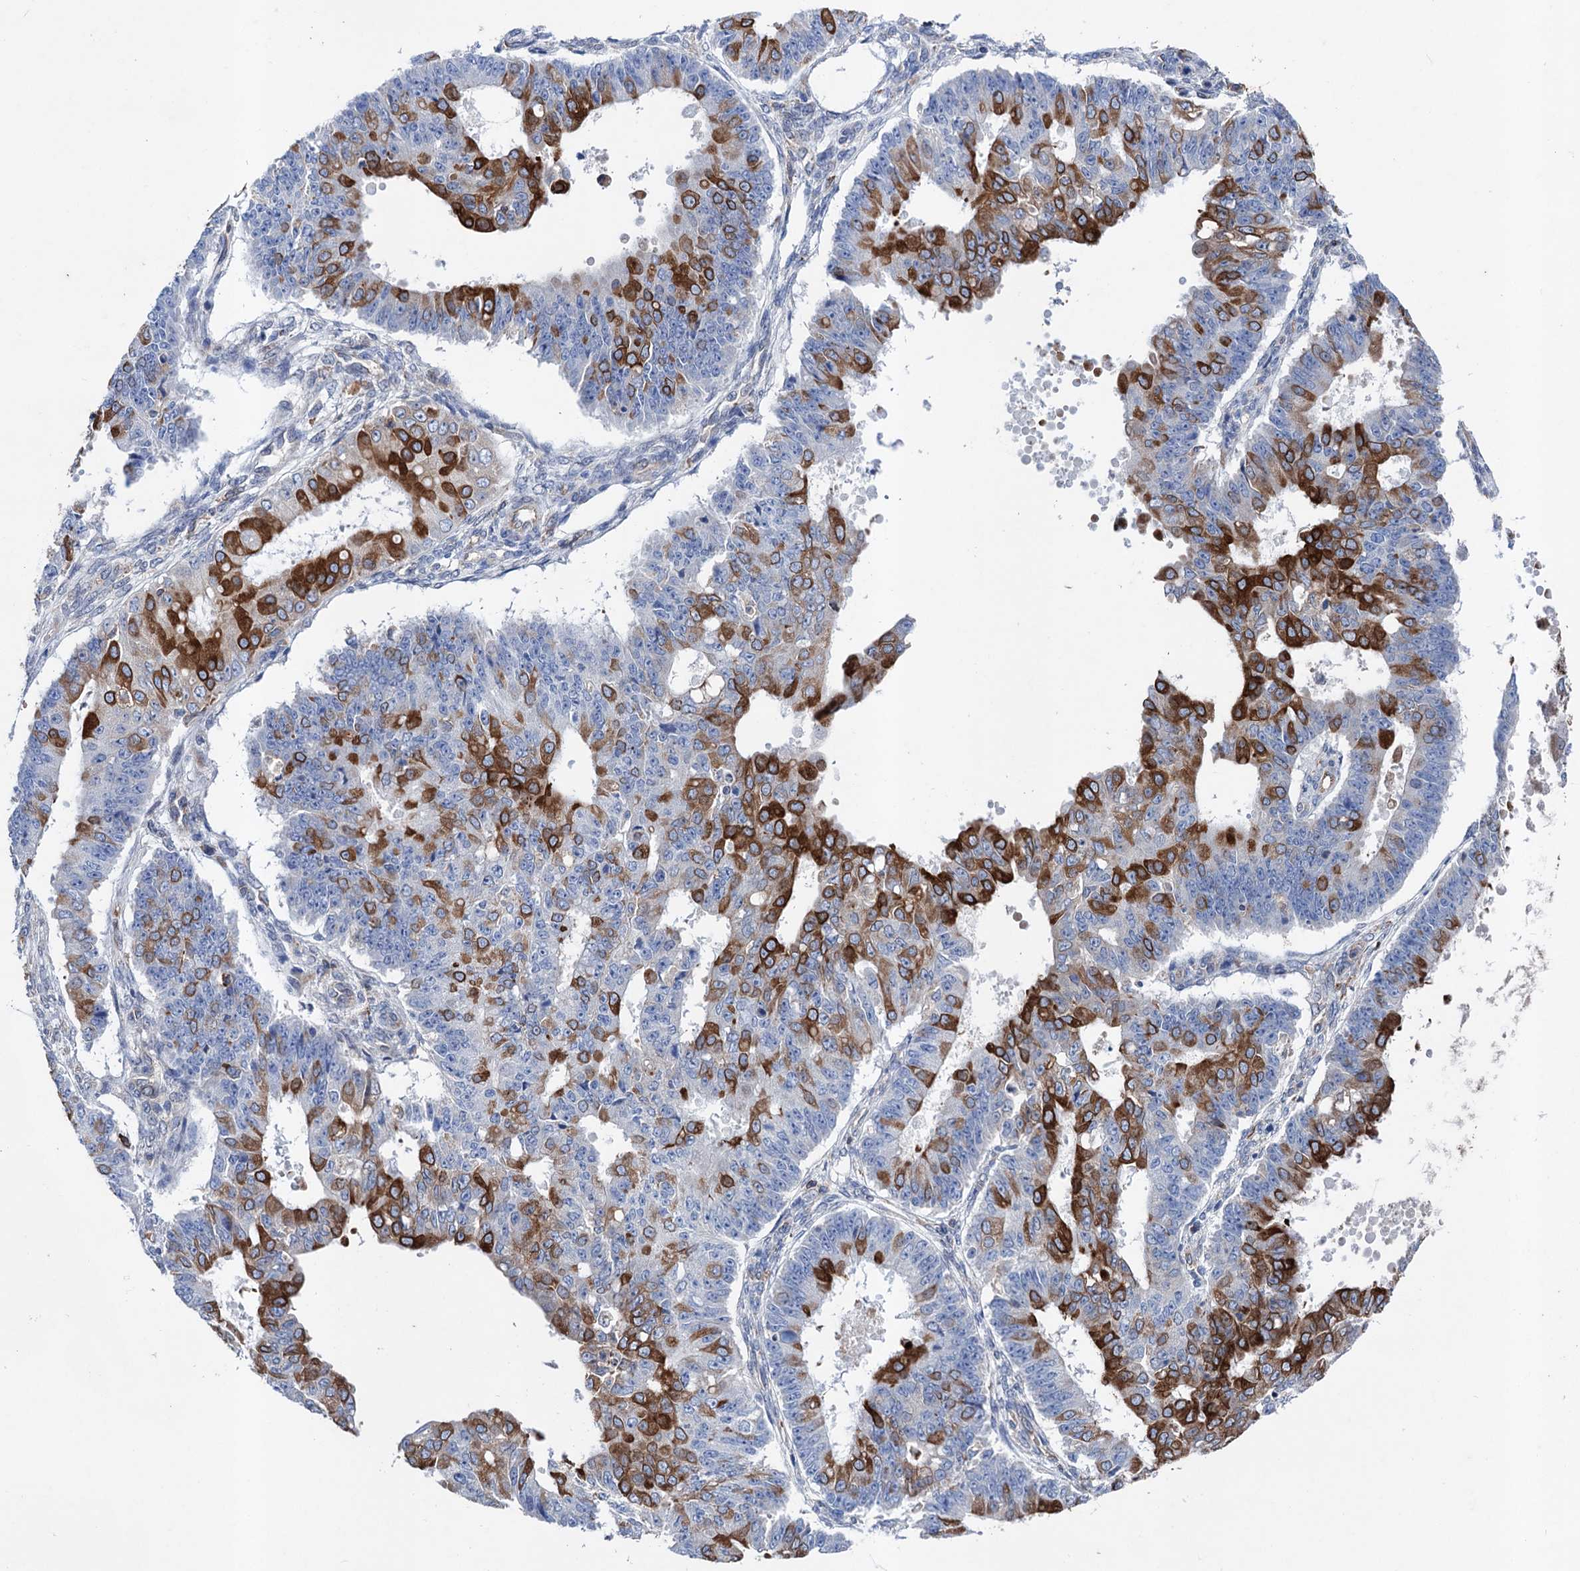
{"staining": {"intensity": "strong", "quantity": "<25%", "location": "cytoplasmic/membranous"}, "tissue": "ovarian cancer", "cell_type": "Tumor cells", "image_type": "cancer", "snomed": [{"axis": "morphology", "description": "Carcinoma, endometroid"}, {"axis": "topography", "description": "Appendix"}, {"axis": "topography", "description": "Ovary"}], "caption": "High-magnification brightfield microscopy of ovarian cancer (endometroid carcinoma) stained with DAB (3,3'-diaminobenzidine) (brown) and counterstained with hematoxylin (blue). tumor cells exhibit strong cytoplasmic/membranous staining is seen in about<25% of cells.", "gene": "STING1", "patient": {"sex": "female", "age": 42}}